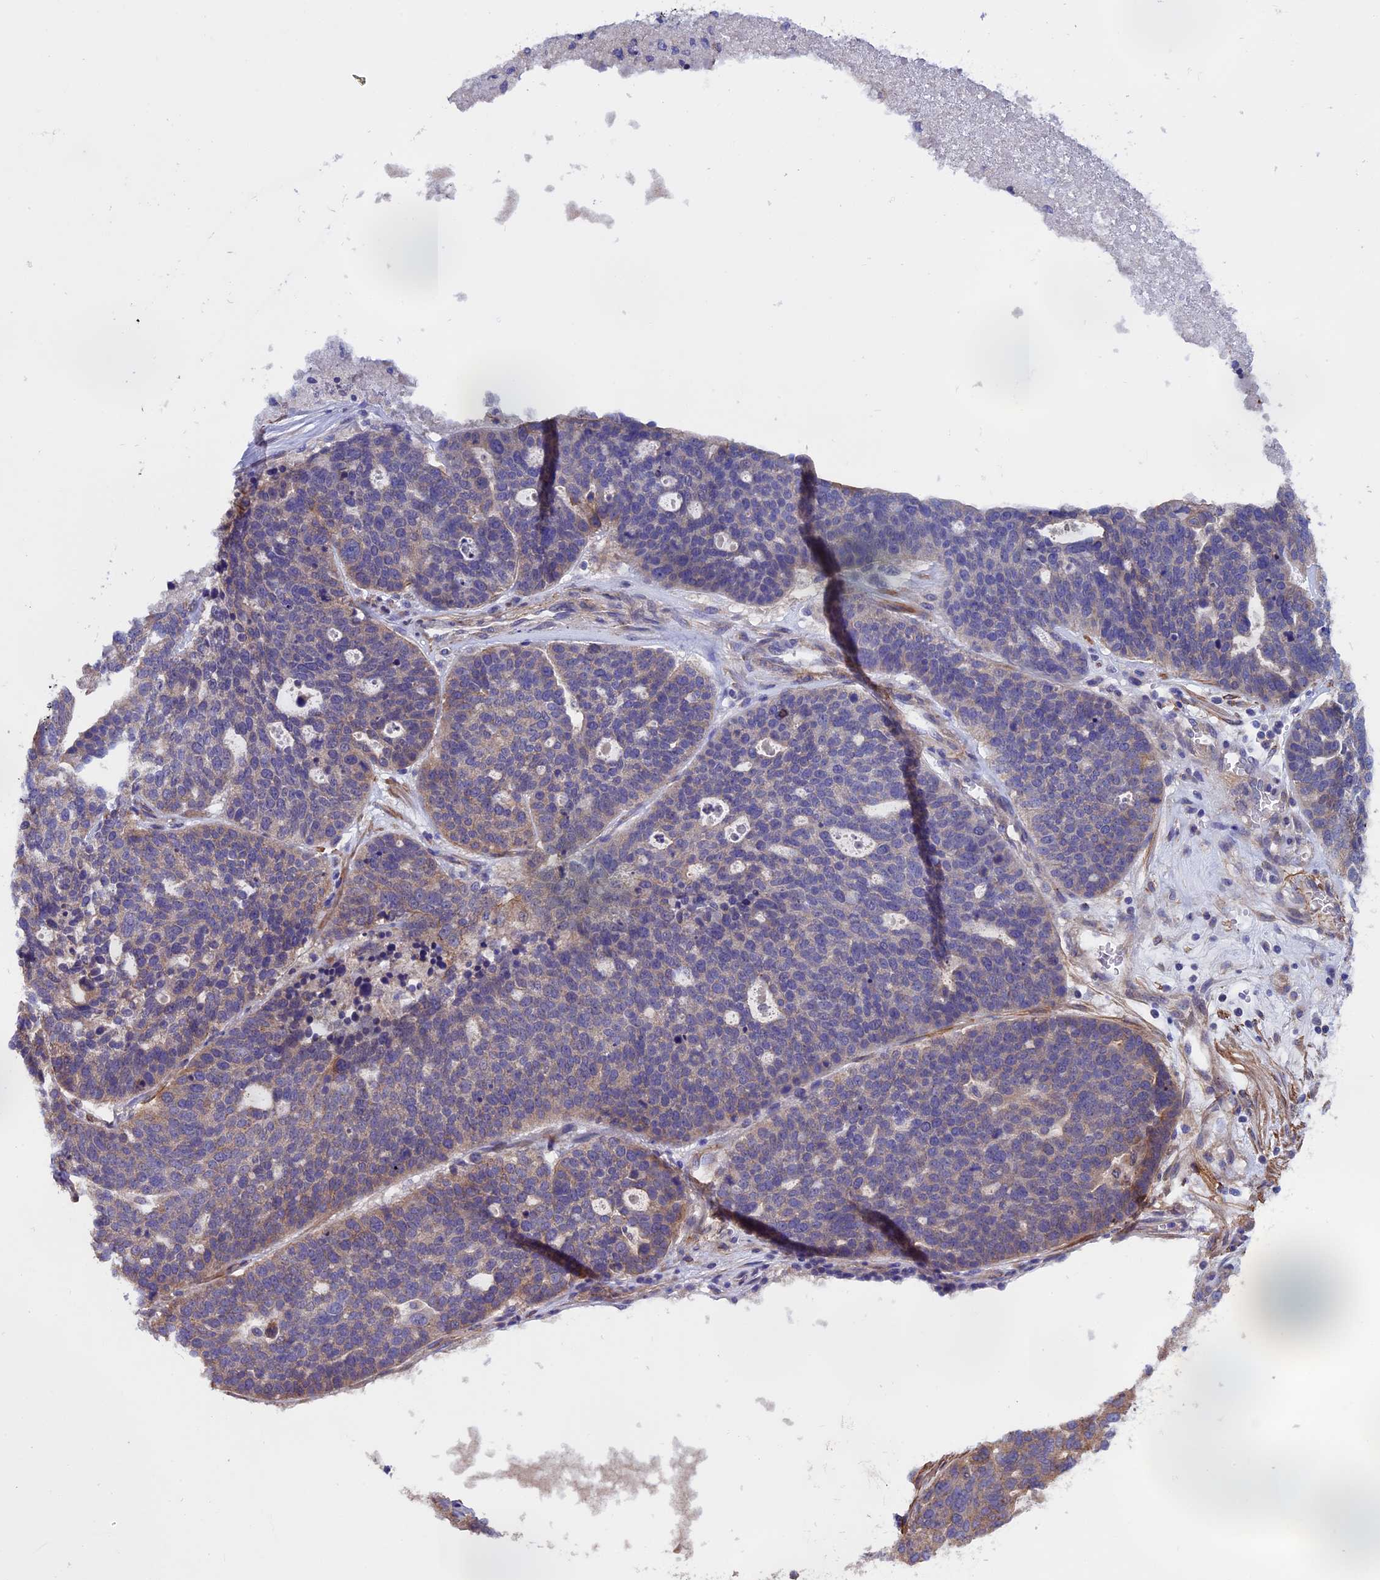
{"staining": {"intensity": "weak", "quantity": "<25%", "location": "cytoplasmic/membranous"}, "tissue": "ovarian cancer", "cell_type": "Tumor cells", "image_type": "cancer", "snomed": [{"axis": "morphology", "description": "Cystadenocarcinoma, serous, NOS"}, {"axis": "topography", "description": "Ovary"}], "caption": "Human ovarian cancer stained for a protein using immunohistochemistry (IHC) exhibits no positivity in tumor cells.", "gene": "SLC9A5", "patient": {"sex": "female", "age": 59}}